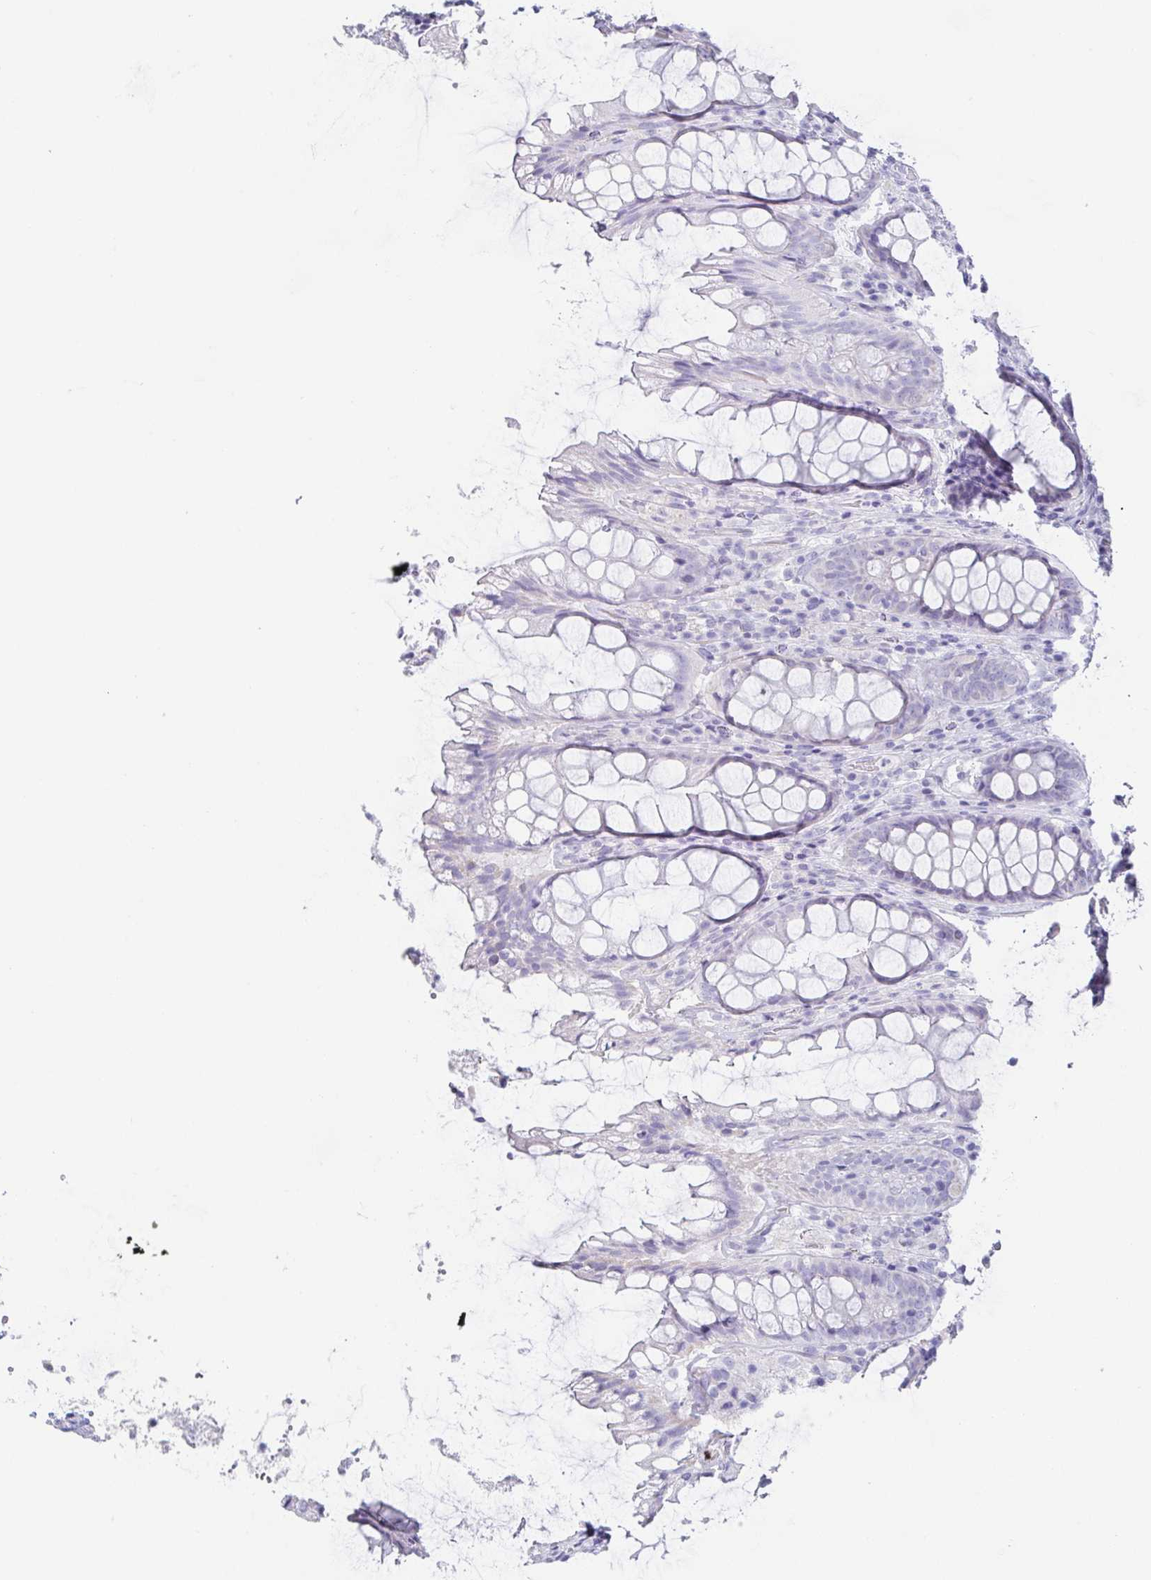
{"staining": {"intensity": "negative", "quantity": "none", "location": "none"}, "tissue": "rectum", "cell_type": "Glandular cells", "image_type": "normal", "snomed": [{"axis": "morphology", "description": "Normal tissue, NOS"}, {"axis": "topography", "description": "Rectum"}], "caption": "Glandular cells show no significant protein positivity in normal rectum. The staining is performed using DAB brown chromogen with nuclei counter-stained in using hematoxylin.", "gene": "PRR27", "patient": {"sex": "male", "age": 72}}